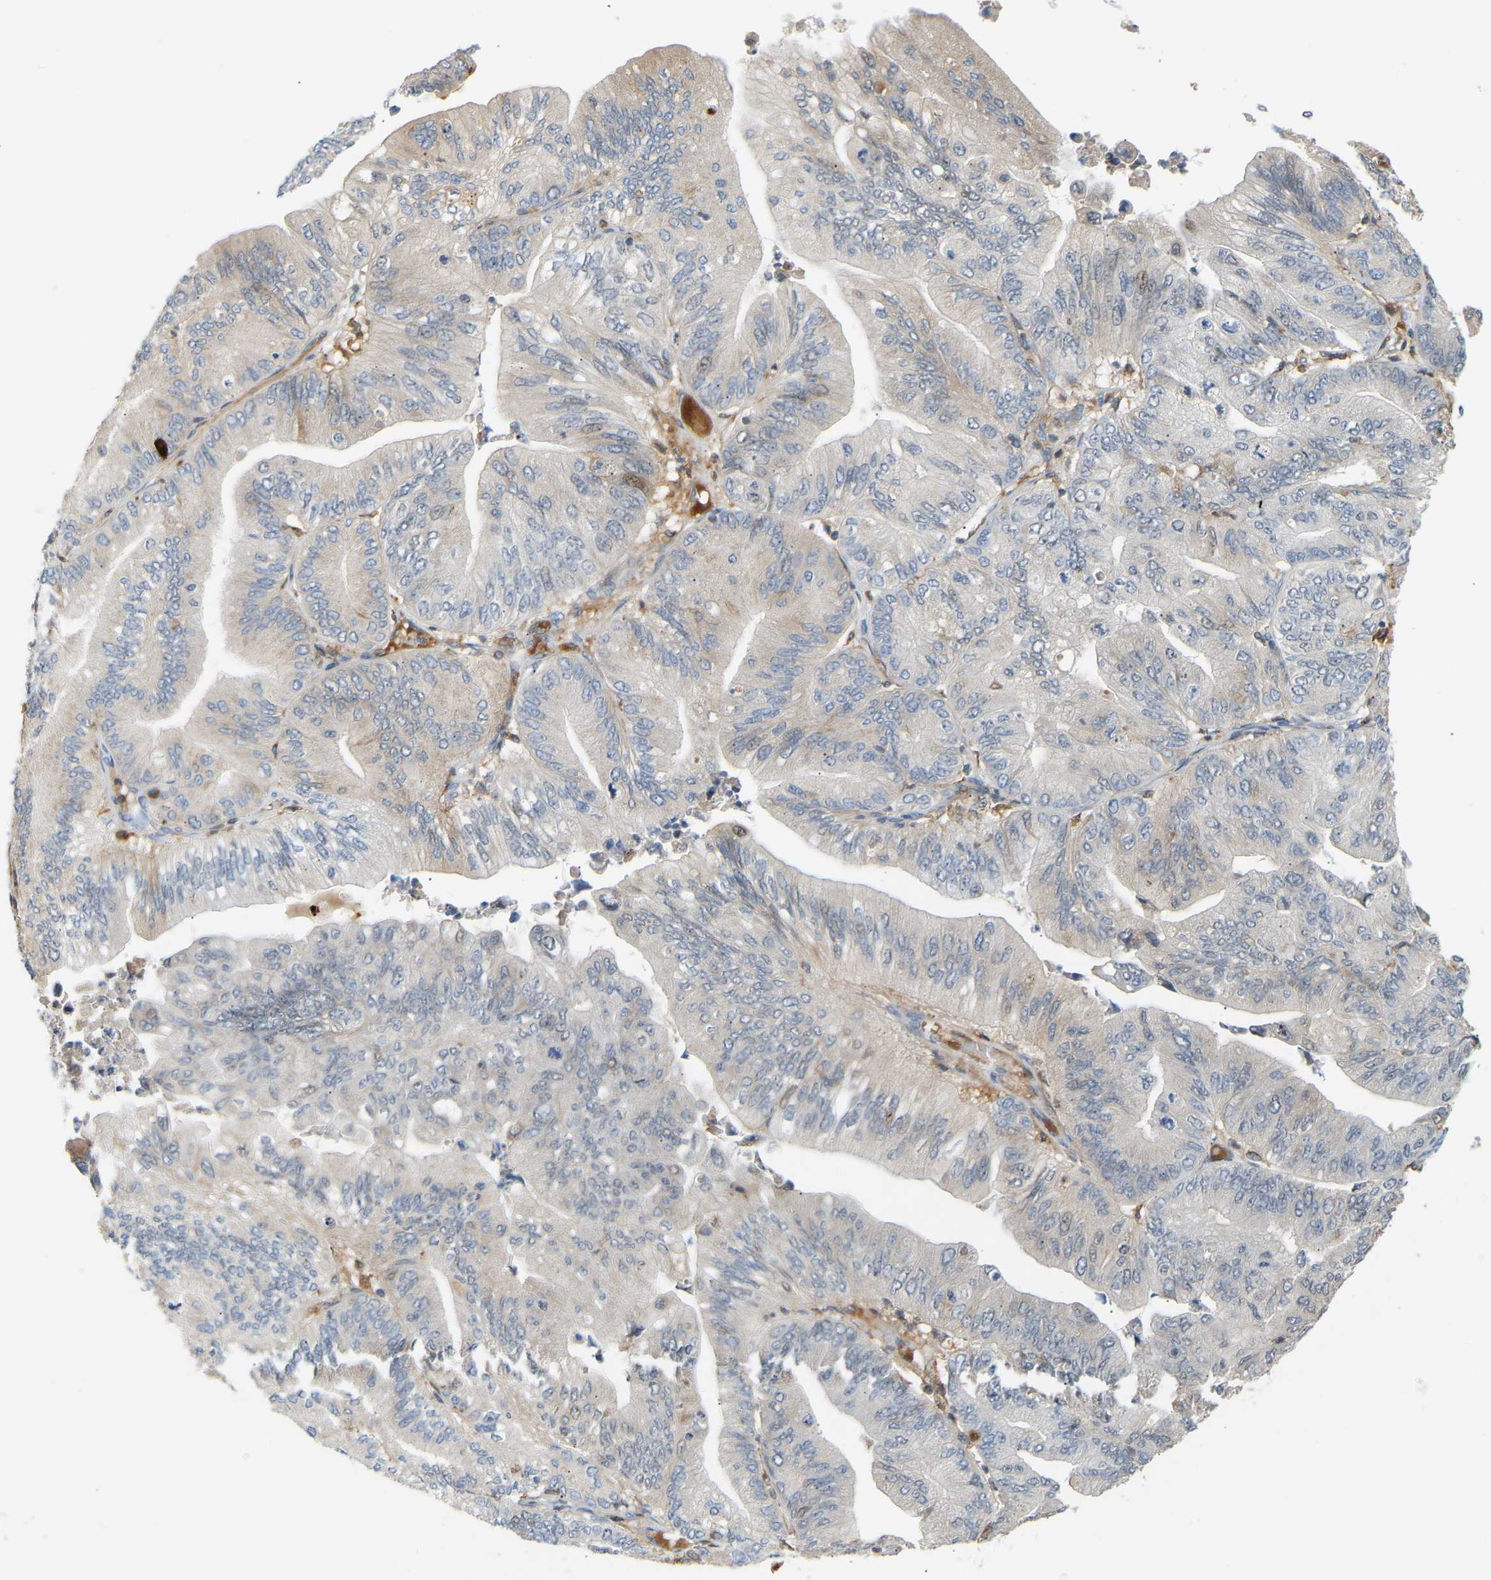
{"staining": {"intensity": "negative", "quantity": "none", "location": "none"}, "tissue": "ovarian cancer", "cell_type": "Tumor cells", "image_type": "cancer", "snomed": [{"axis": "morphology", "description": "Cystadenocarcinoma, mucinous, NOS"}, {"axis": "topography", "description": "Ovary"}], "caption": "Ovarian cancer was stained to show a protein in brown. There is no significant positivity in tumor cells.", "gene": "PLCG2", "patient": {"sex": "female", "age": 61}}